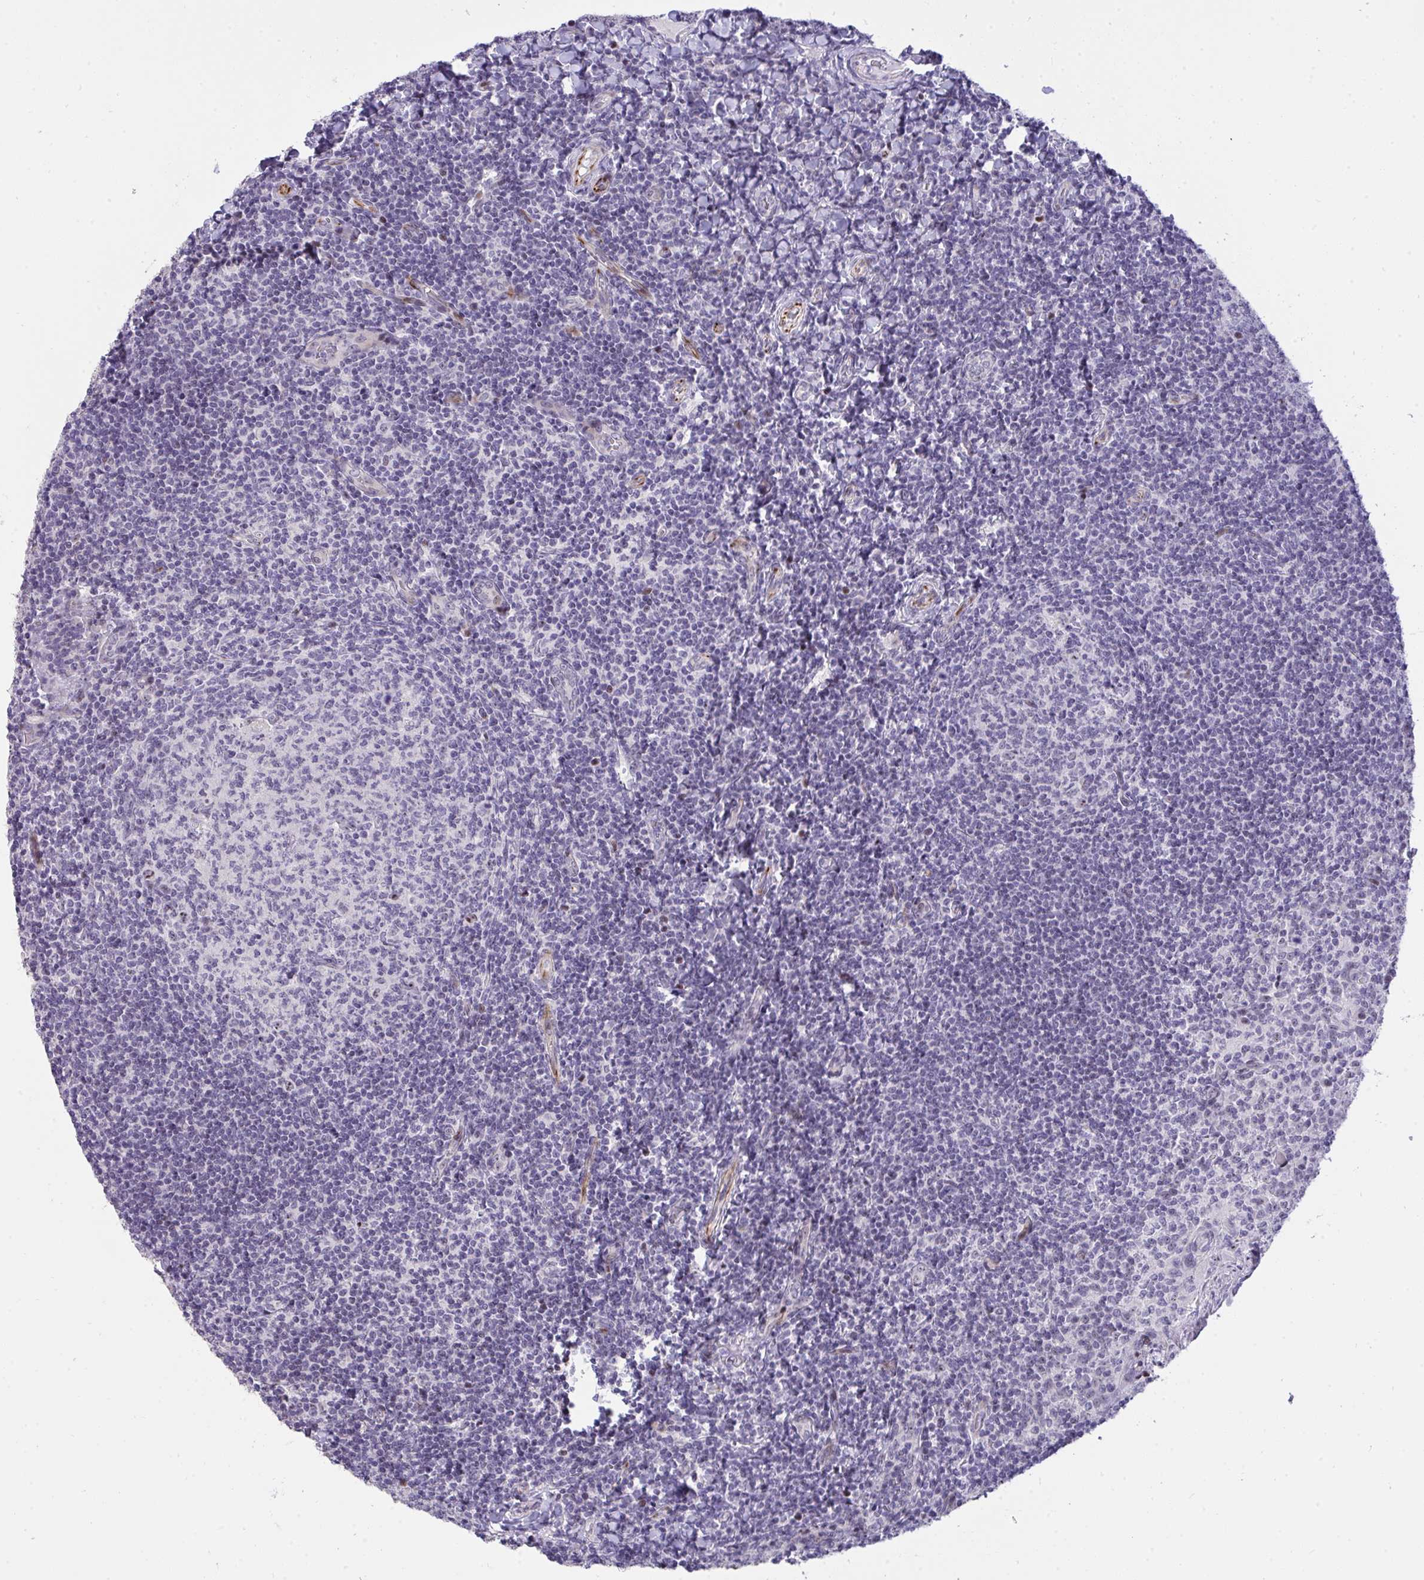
{"staining": {"intensity": "moderate", "quantity": "<25%", "location": "nuclear"}, "tissue": "tonsil", "cell_type": "Germinal center cells", "image_type": "normal", "snomed": [{"axis": "morphology", "description": "Normal tissue, NOS"}, {"axis": "topography", "description": "Tonsil"}], "caption": "A high-resolution photomicrograph shows immunohistochemistry (IHC) staining of benign tonsil, which exhibits moderate nuclear expression in about <25% of germinal center cells. (DAB IHC with brightfield microscopy, high magnification).", "gene": "PLPPR3", "patient": {"sex": "female", "age": 10}}